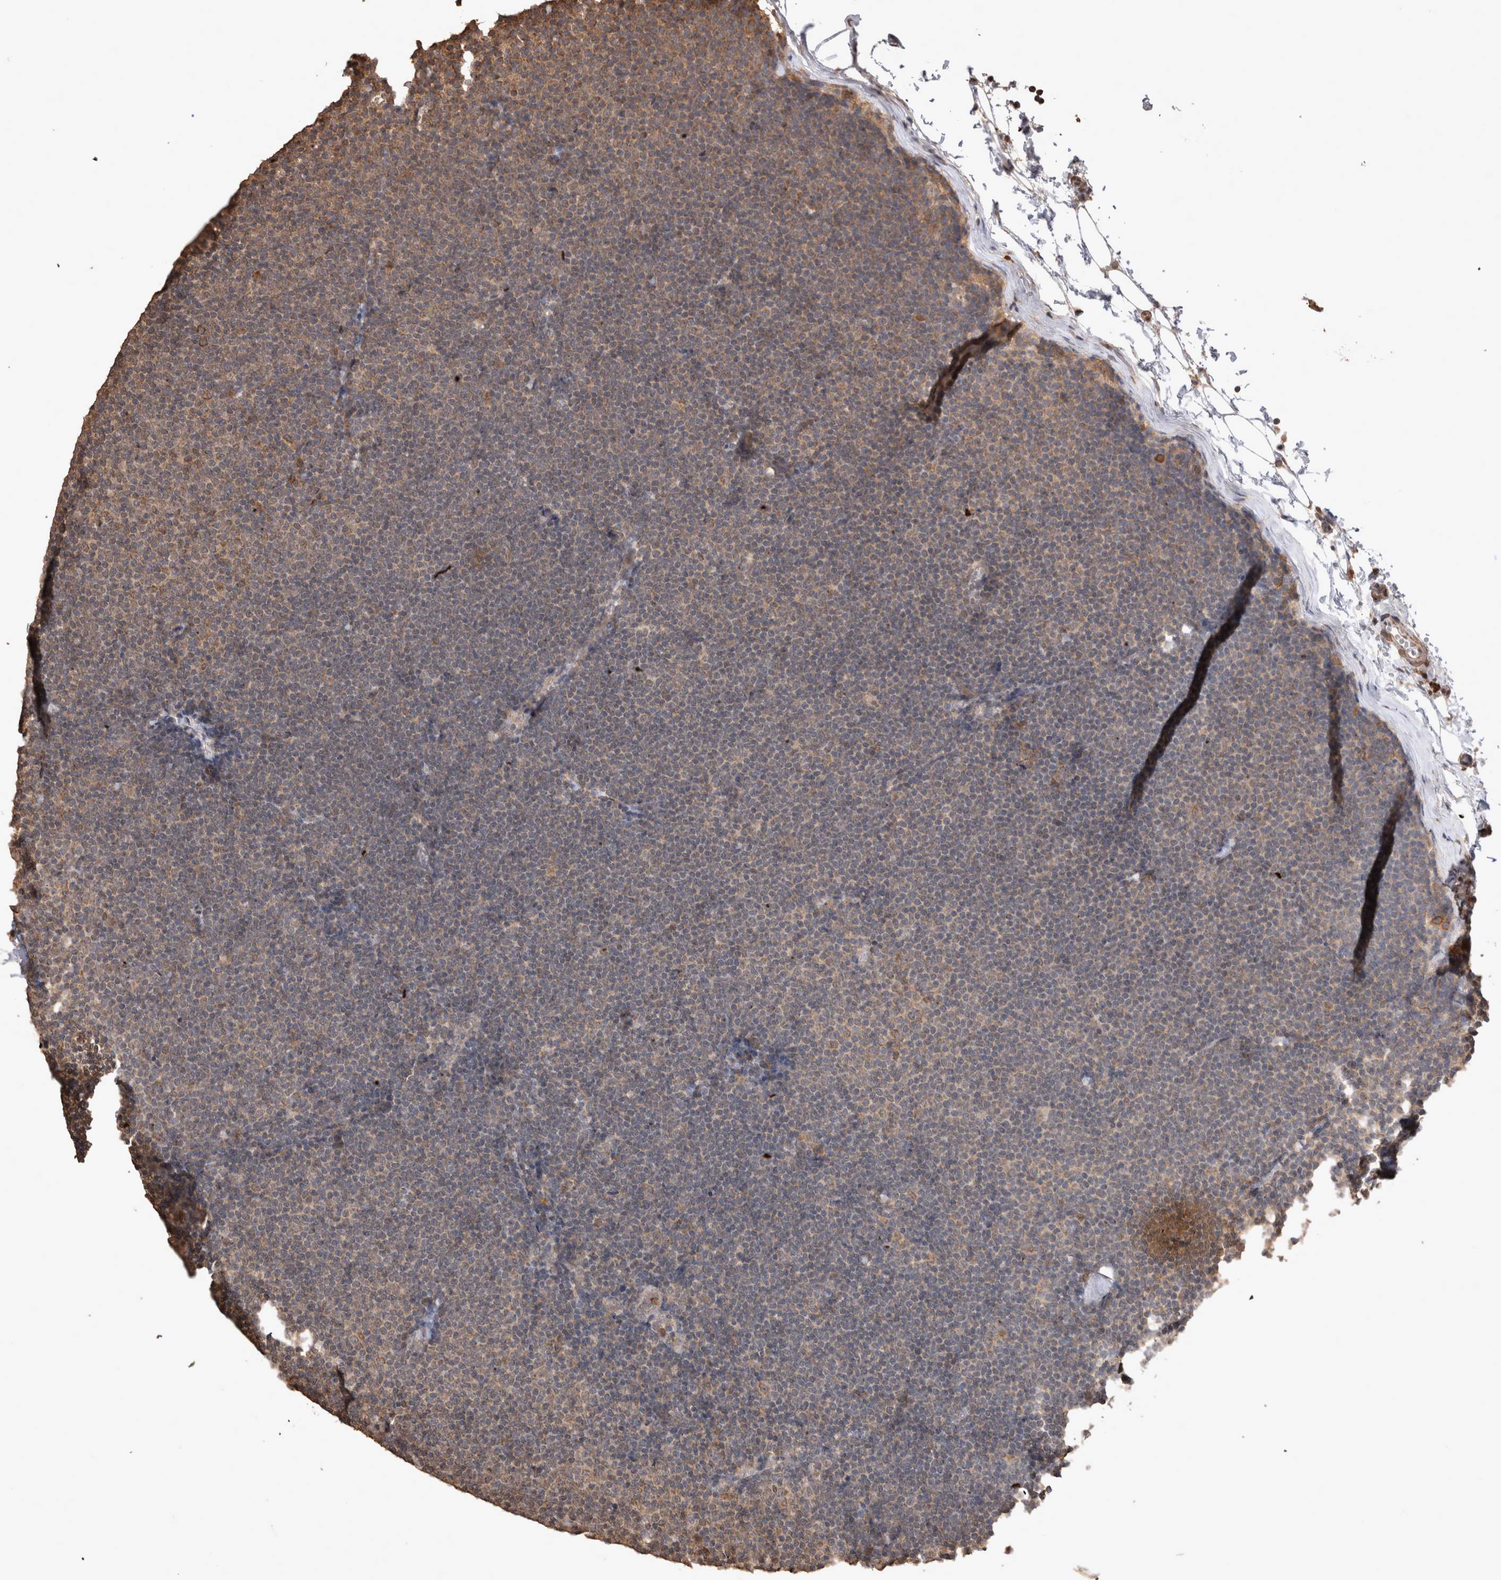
{"staining": {"intensity": "moderate", "quantity": "25%-75%", "location": "cytoplasmic/membranous"}, "tissue": "lymphoma", "cell_type": "Tumor cells", "image_type": "cancer", "snomed": [{"axis": "morphology", "description": "Malignant lymphoma, non-Hodgkin's type, Low grade"}, {"axis": "topography", "description": "Lymph node"}], "caption": "Malignant lymphoma, non-Hodgkin's type (low-grade) tissue demonstrates moderate cytoplasmic/membranous positivity in about 25%-75% of tumor cells The staining was performed using DAB (3,3'-diaminobenzidine) to visualize the protein expression in brown, while the nuclei were stained in blue with hematoxylin (Magnification: 20x).", "gene": "SOCS5", "patient": {"sex": "female", "age": 53}}